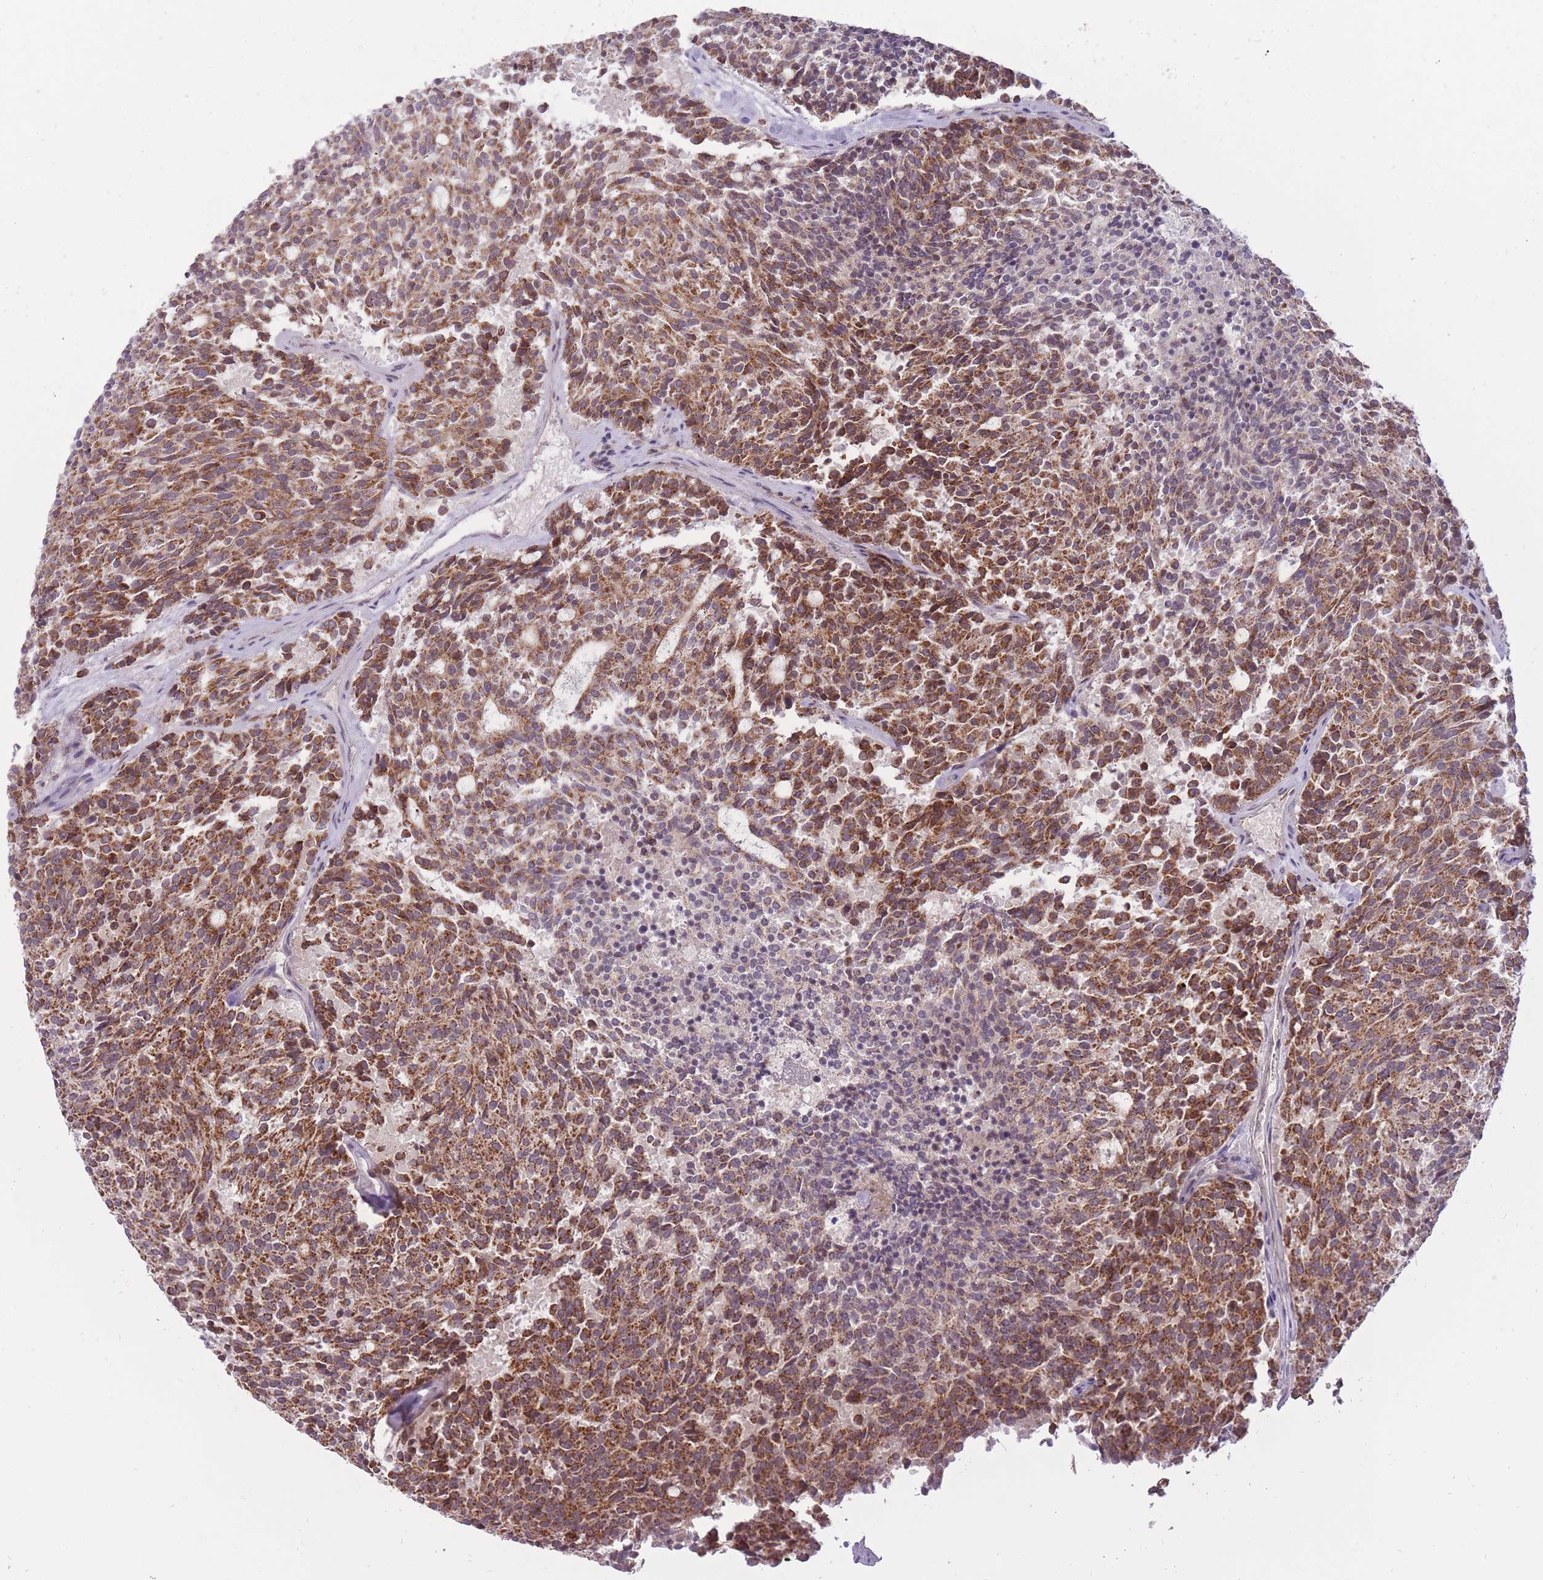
{"staining": {"intensity": "moderate", "quantity": ">75%", "location": "cytoplasmic/membranous"}, "tissue": "carcinoid", "cell_type": "Tumor cells", "image_type": "cancer", "snomed": [{"axis": "morphology", "description": "Carcinoid, malignant, NOS"}, {"axis": "topography", "description": "Pancreas"}], "caption": "Protein staining of malignant carcinoid tissue displays moderate cytoplasmic/membranous positivity in approximately >75% of tumor cells.", "gene": "LIN7C", "patient": {"sex": "female", "age": 54}}